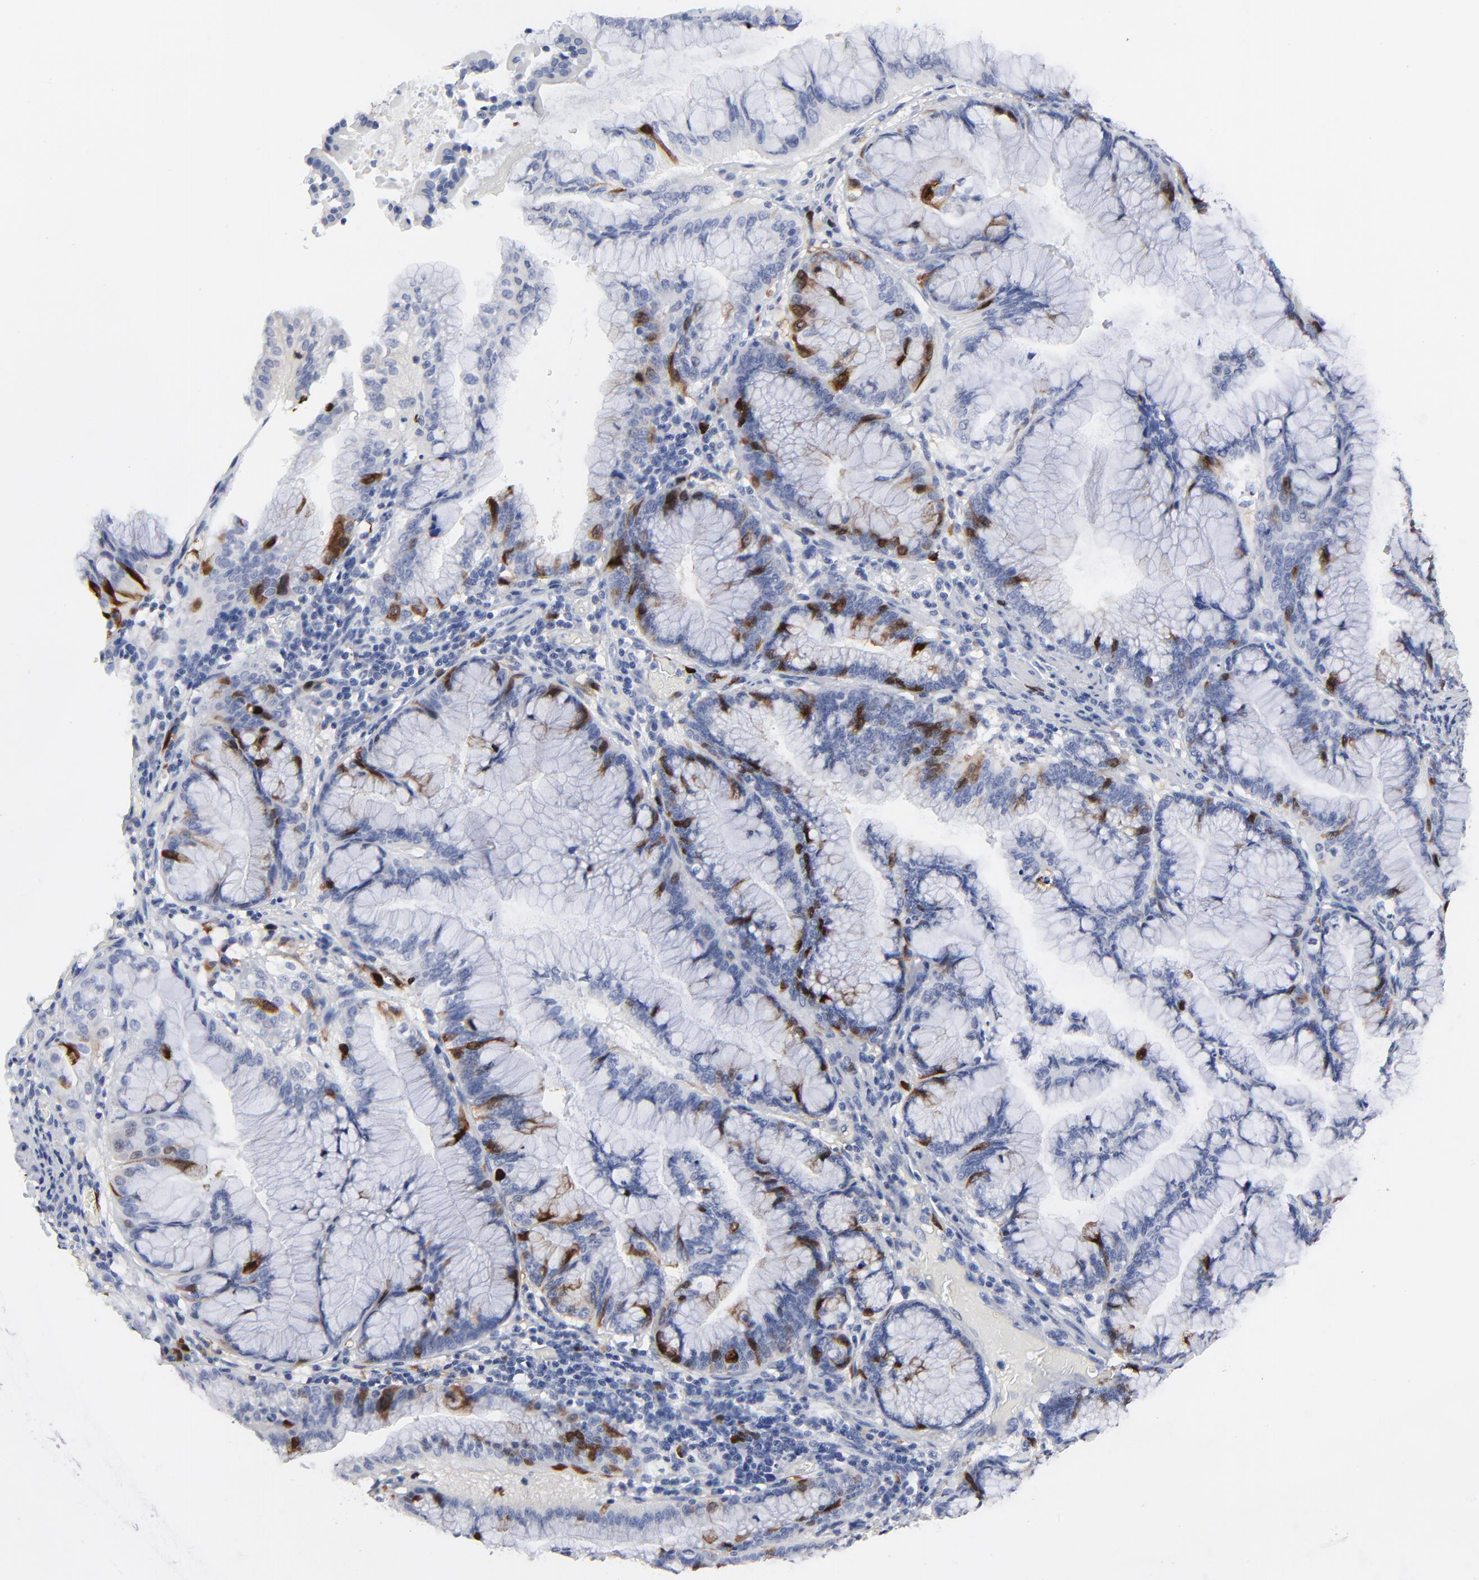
{"staining": {"intensity": "strong", "quantity": "<25%", "location": "cytoplasmic/membranous,nuclear"}, "tissue": "pancreatic cancer", "cell_type": "Tumor cells", "image_type": "cancer", "snomed": [{"axis": "morphology", "description": "Adenocarcinoma, NOS"}, {"axis": "topography", "description": "Pancreas"}], "caption": "High-magnification brightfield microscopy of pancreatic cancer stained with DAB (brown) and counterstained with hematoxylin (blue). tumor cells exhibit strong cytoplasmic/membranous and nuclear staining is identified in about<25% of cells. The staining was performed using DAB to visualize the protein expression in brown, while the nuclei were stained in blue with hematoxylin (Magnification: 20x).", "gene": "CDK1", "patient": {"sex": "female", "age": 64}}